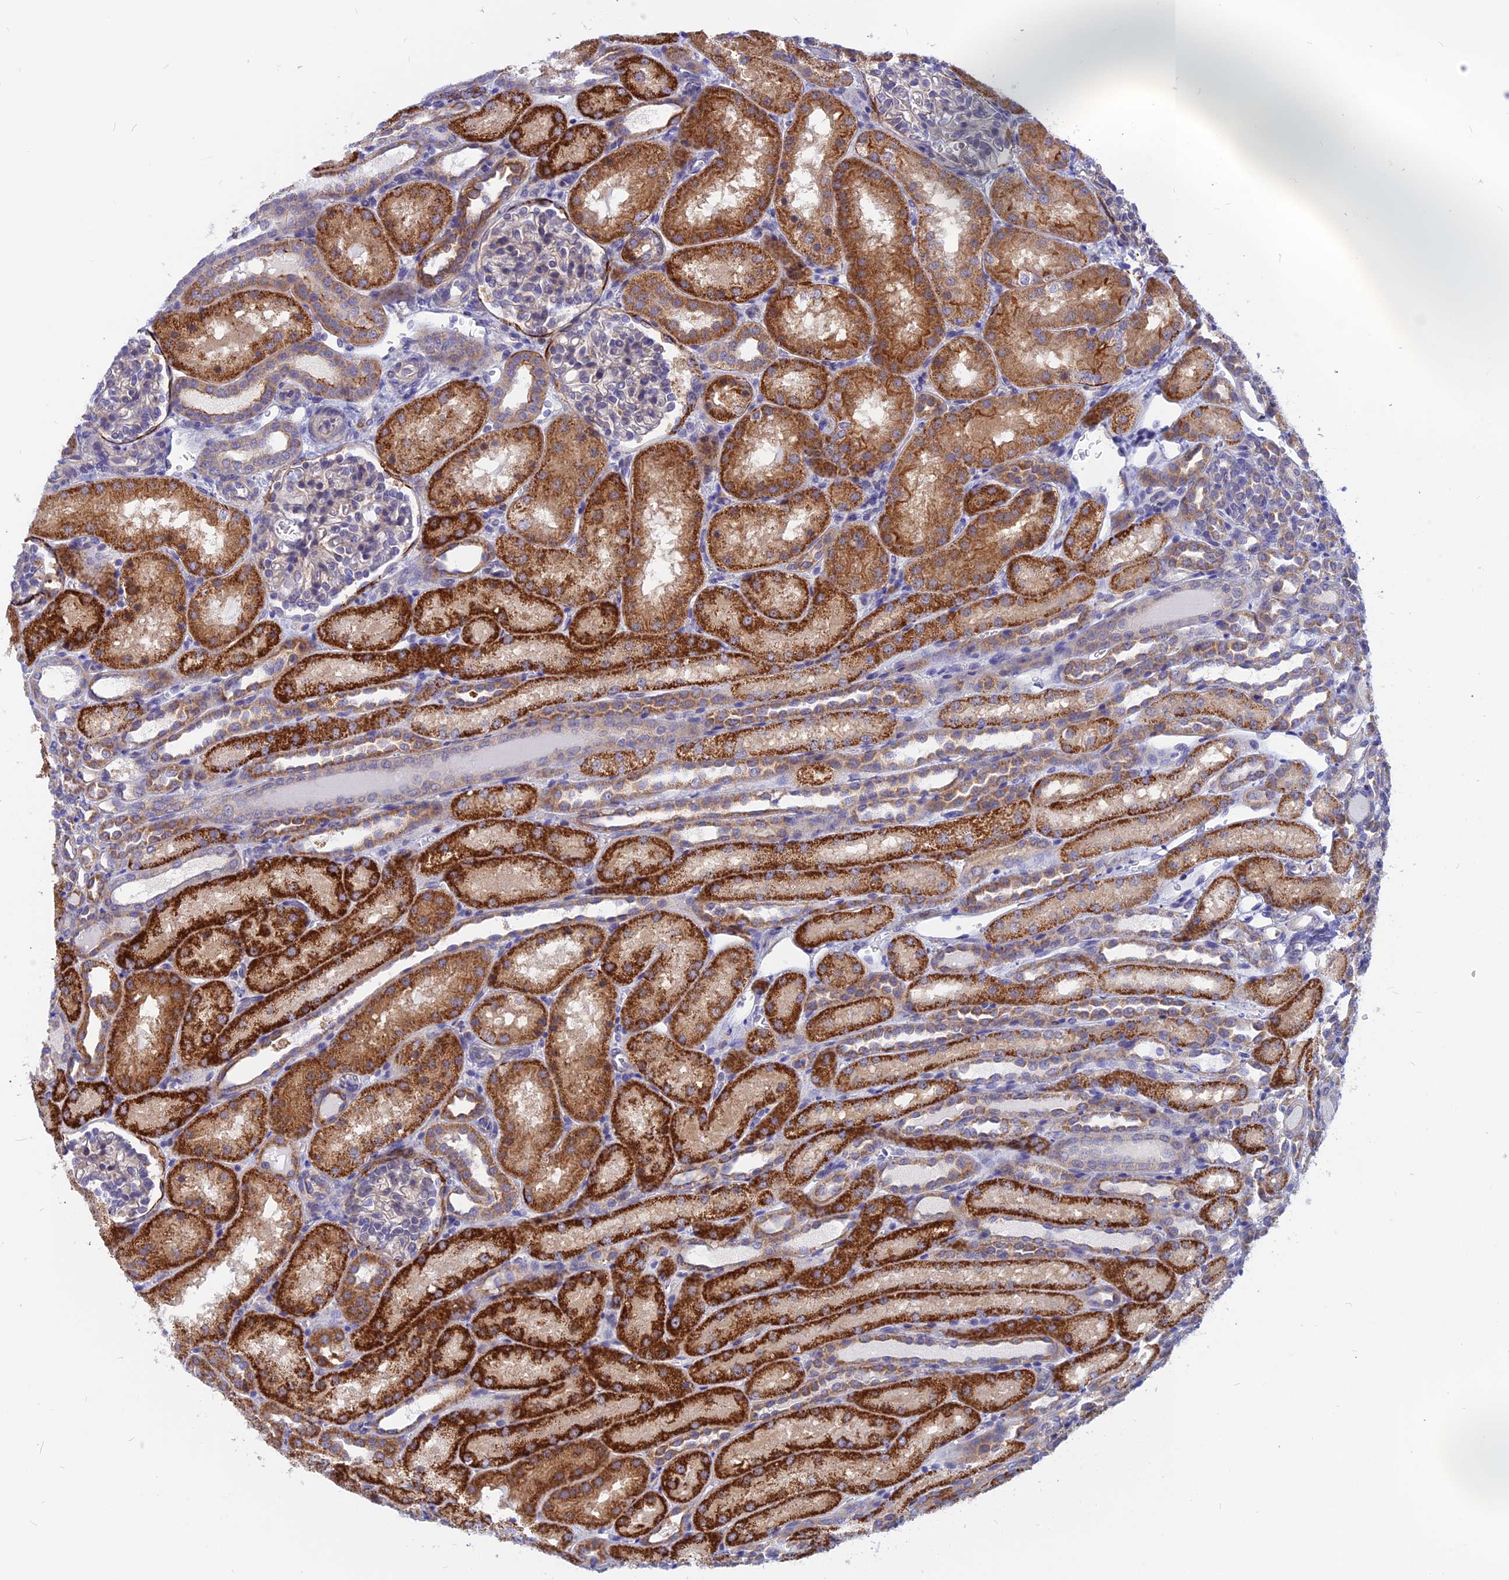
{"staining": {"intensity": "moderate", "quantity": "<25%", "location": "cytoplasmic/membranous"}, "tissue": "kidney", "cell_type": "Cells in glomeruli", "image_type": "normal", "snomed": [{"axis": "morphology", "description": "Normal tissue, NOS"}, {"axis": "topography", "description": "Kidney"}], "caption": "Protein expression by IHC exhibits moderate cytoplasmic/membranous positivity in approximately <25% of cells in glomeruli in unremarkable kidney.", "gene": "DNAJC16", "patient": {"sex": "male", "age": 1}}